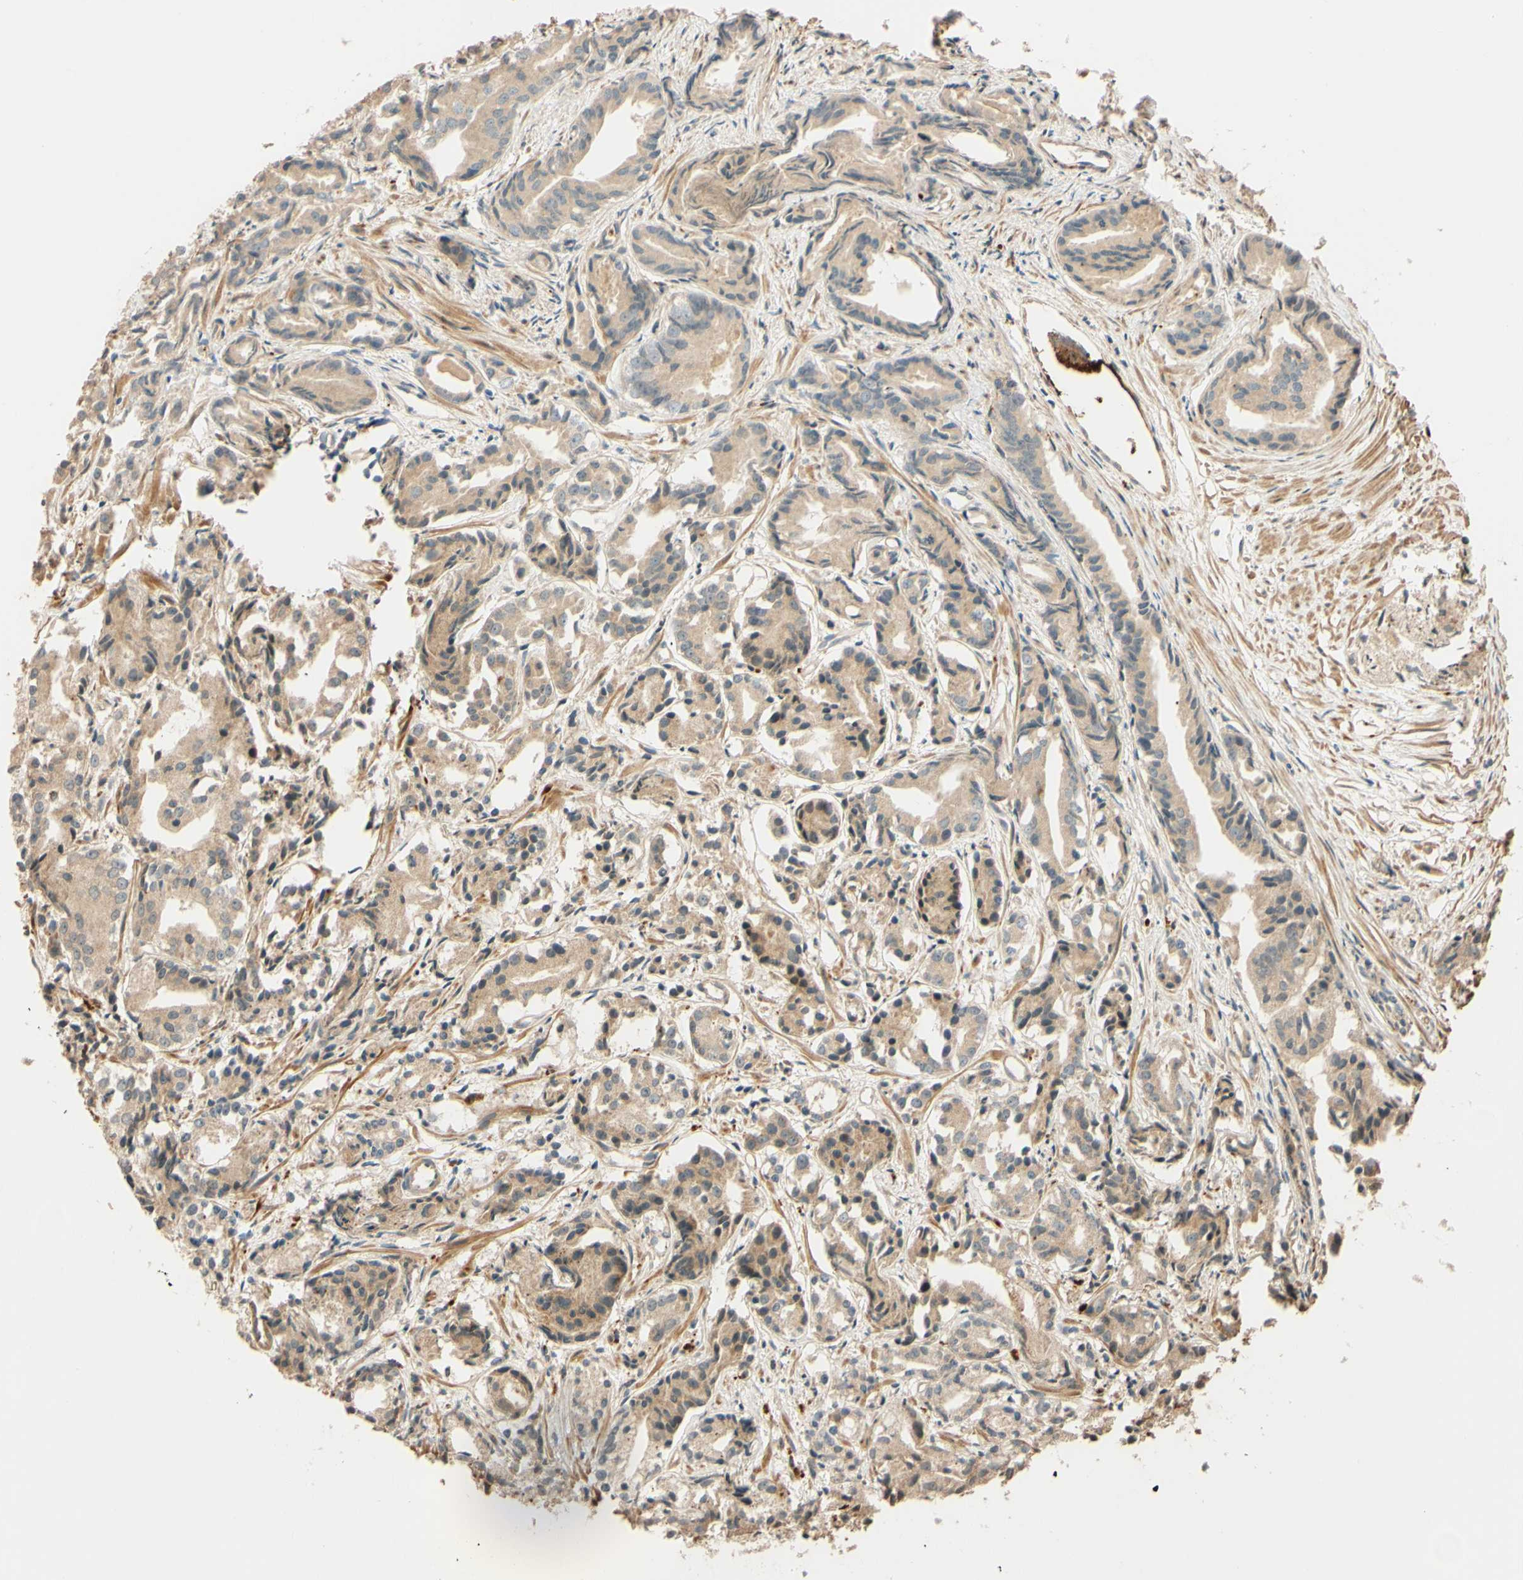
{"staining": {"intensity": "weak", "quantity": ">75%", "location": "cytoplasmic/membranous"}, "tissue": "prostate cancer", "cell_type": "Tumor cells", "image_type": "cancer", "snomed": [{"axis": "morphology", "description": "Adenocarcinoma, Low grade"}, {"axis": "topography", "description": "Prostate"}], "caption": "Brown immunohistochemical staining in human prostate cancer (low-grade adenocarcinoma) shows weak cytoplasmic/membranous expression in approximately >75% of tumor cells.", "gene": "RNF19A", "patient": {"sex": "male", "age": 72}}